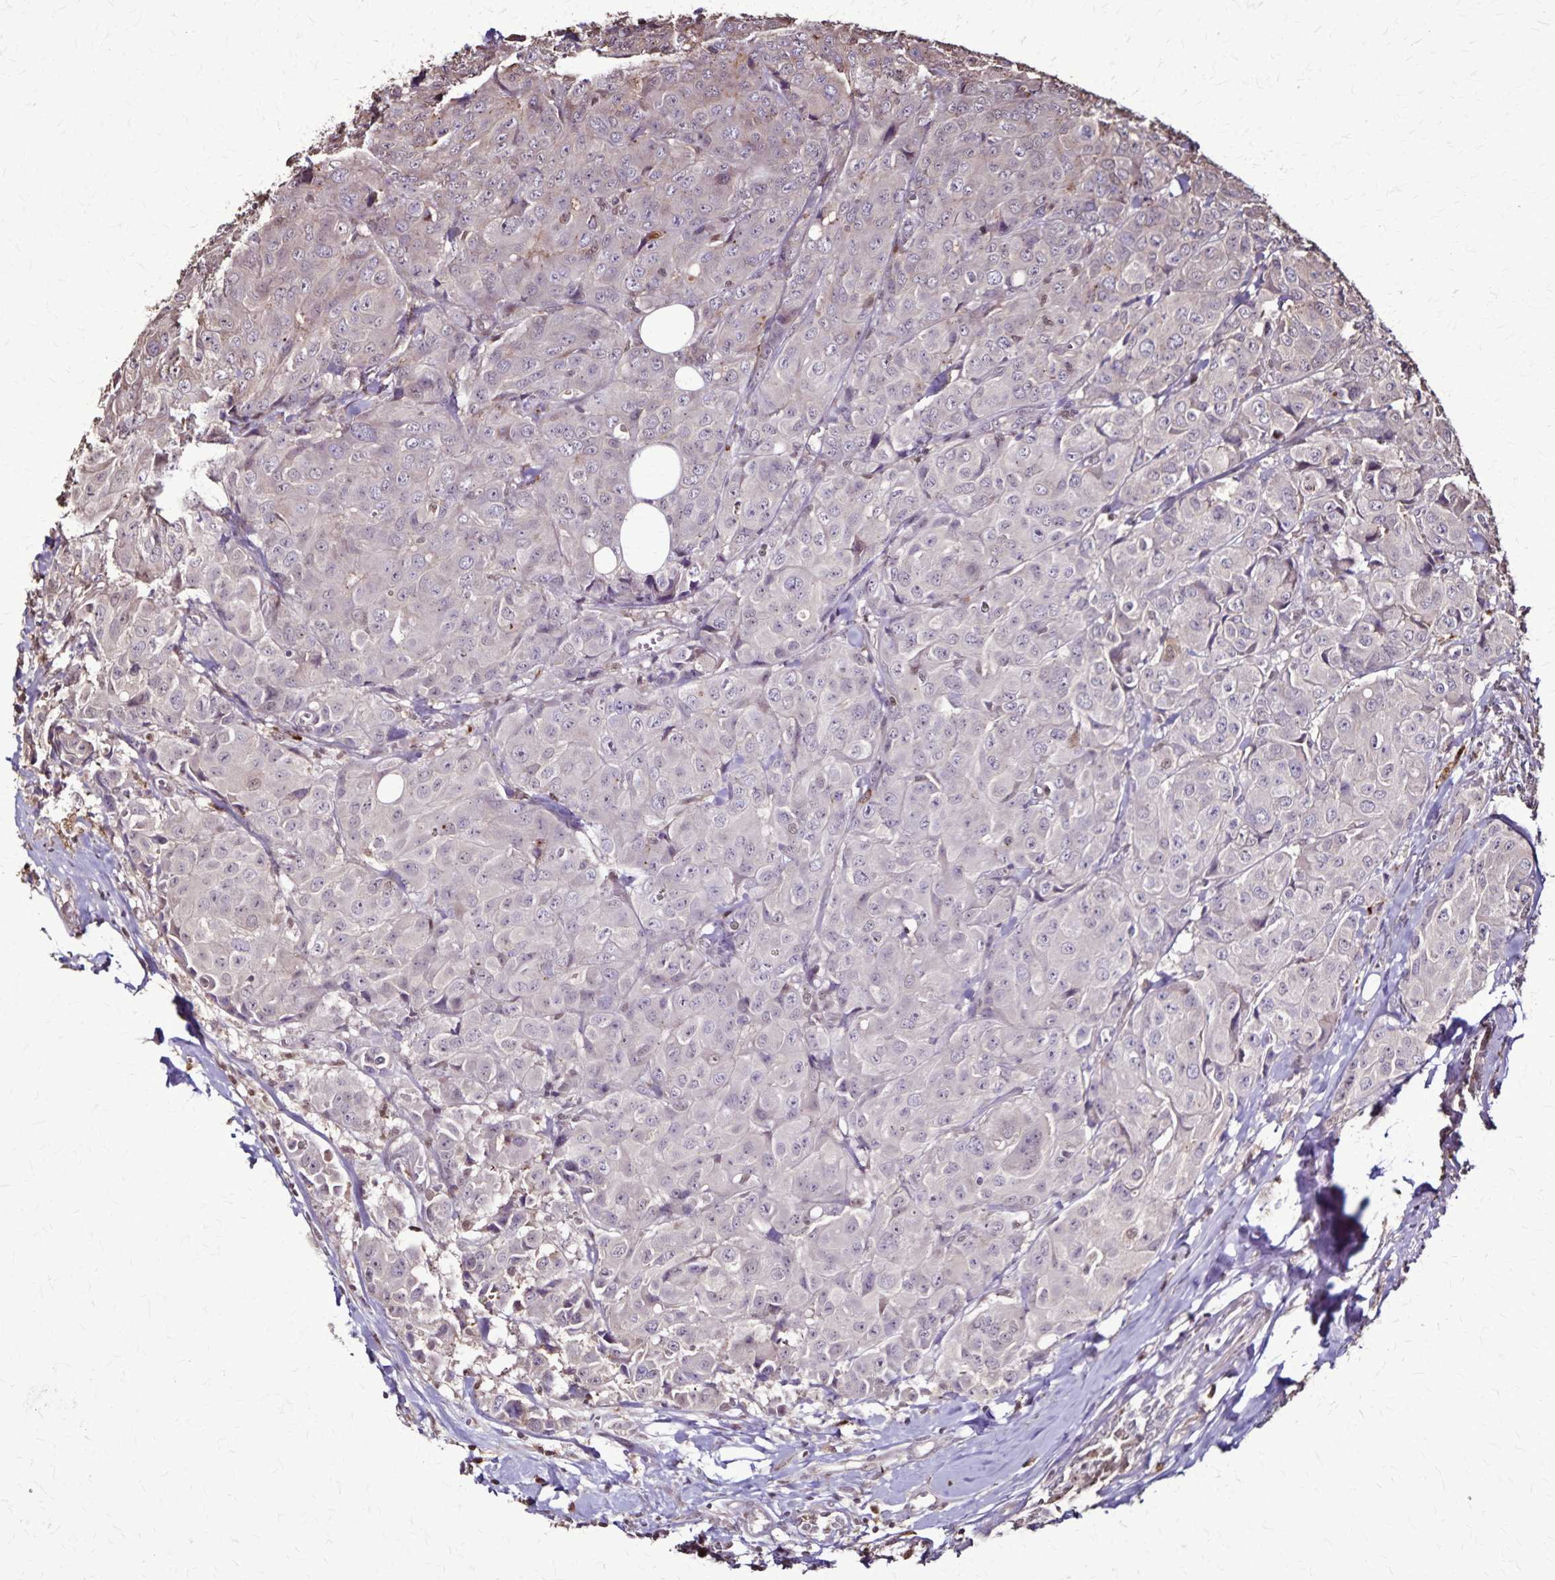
{"staining": {"intensity": "negative", "quantity": "none", "location": "none"}, "tissue": "breast cancer", "cell_type": "Tumor cells", "image_type": "cancer", "snomed": [{"axis": "morphology", "description": "Duct carcinoma"}, {"axis": "topography", "description": "Breast"}], "caption": "Human breast infiltrating ductal carcinoma stained for a protein using IHC reveals no positivity in tumor cells.", "gene": "CHMP1B", "patient": {"sex": "female", "age": 43}}